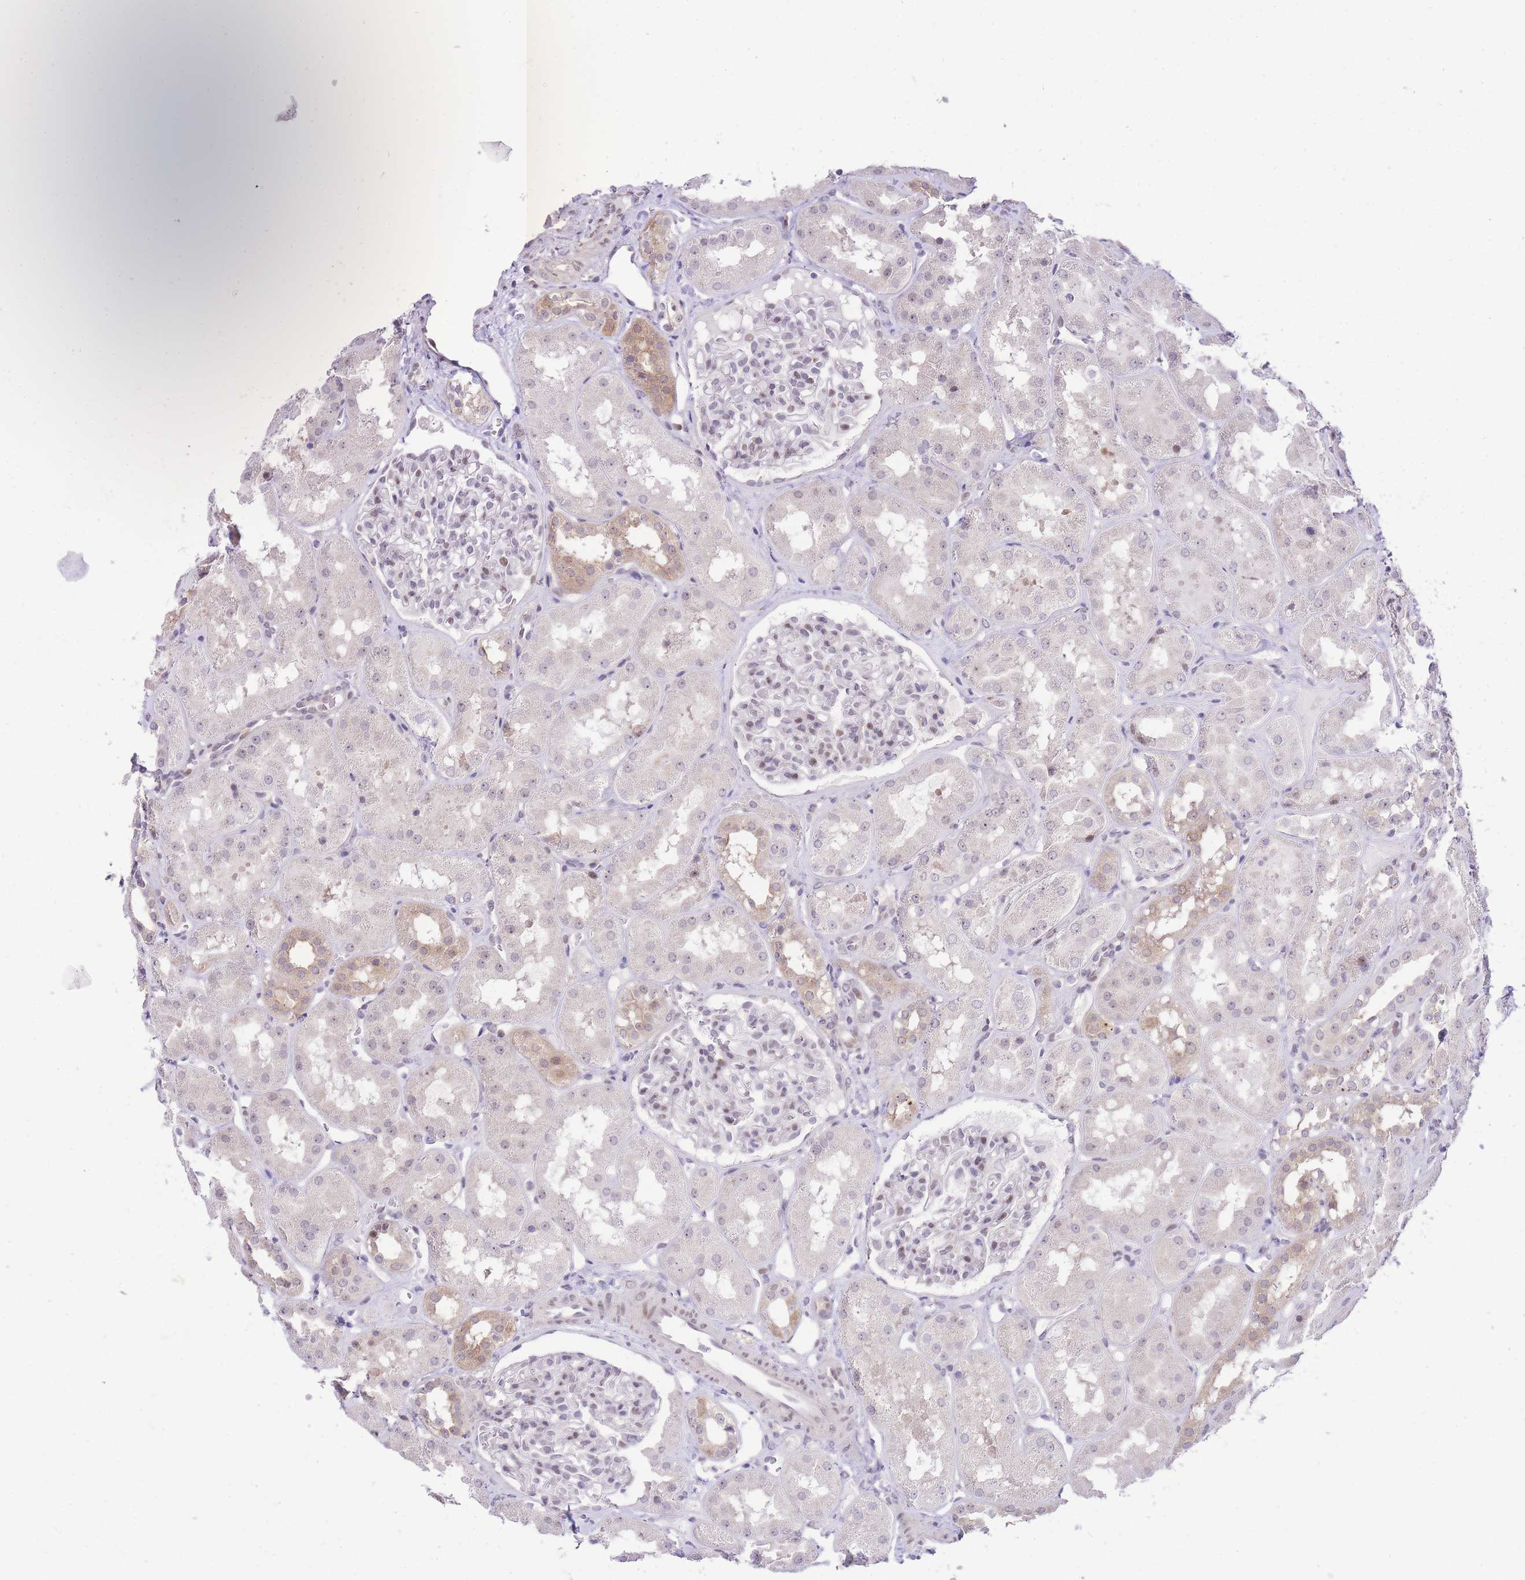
{"staining": {"intensity": "negative", "quantity": "none", "location": "none"}, "tissue": "kidney", "cell_type": "Cells in glomeruli", "image_type": "normal", "snomed": [{"axis": "morphology", "description": "Normal tissue, NOS"}, {"axis": "topography", "description": "Kidney"}], "caption": "IHC of benign kidney reveals no positivity in cells in glomeruli. The staining is performed using DAB (3,3'-diaminobenzidine) brown chromogen with nuclei counter-stained in using hematoxylin.", "gene": "STK39", "patient": {"sex": "male", "age": 16}}